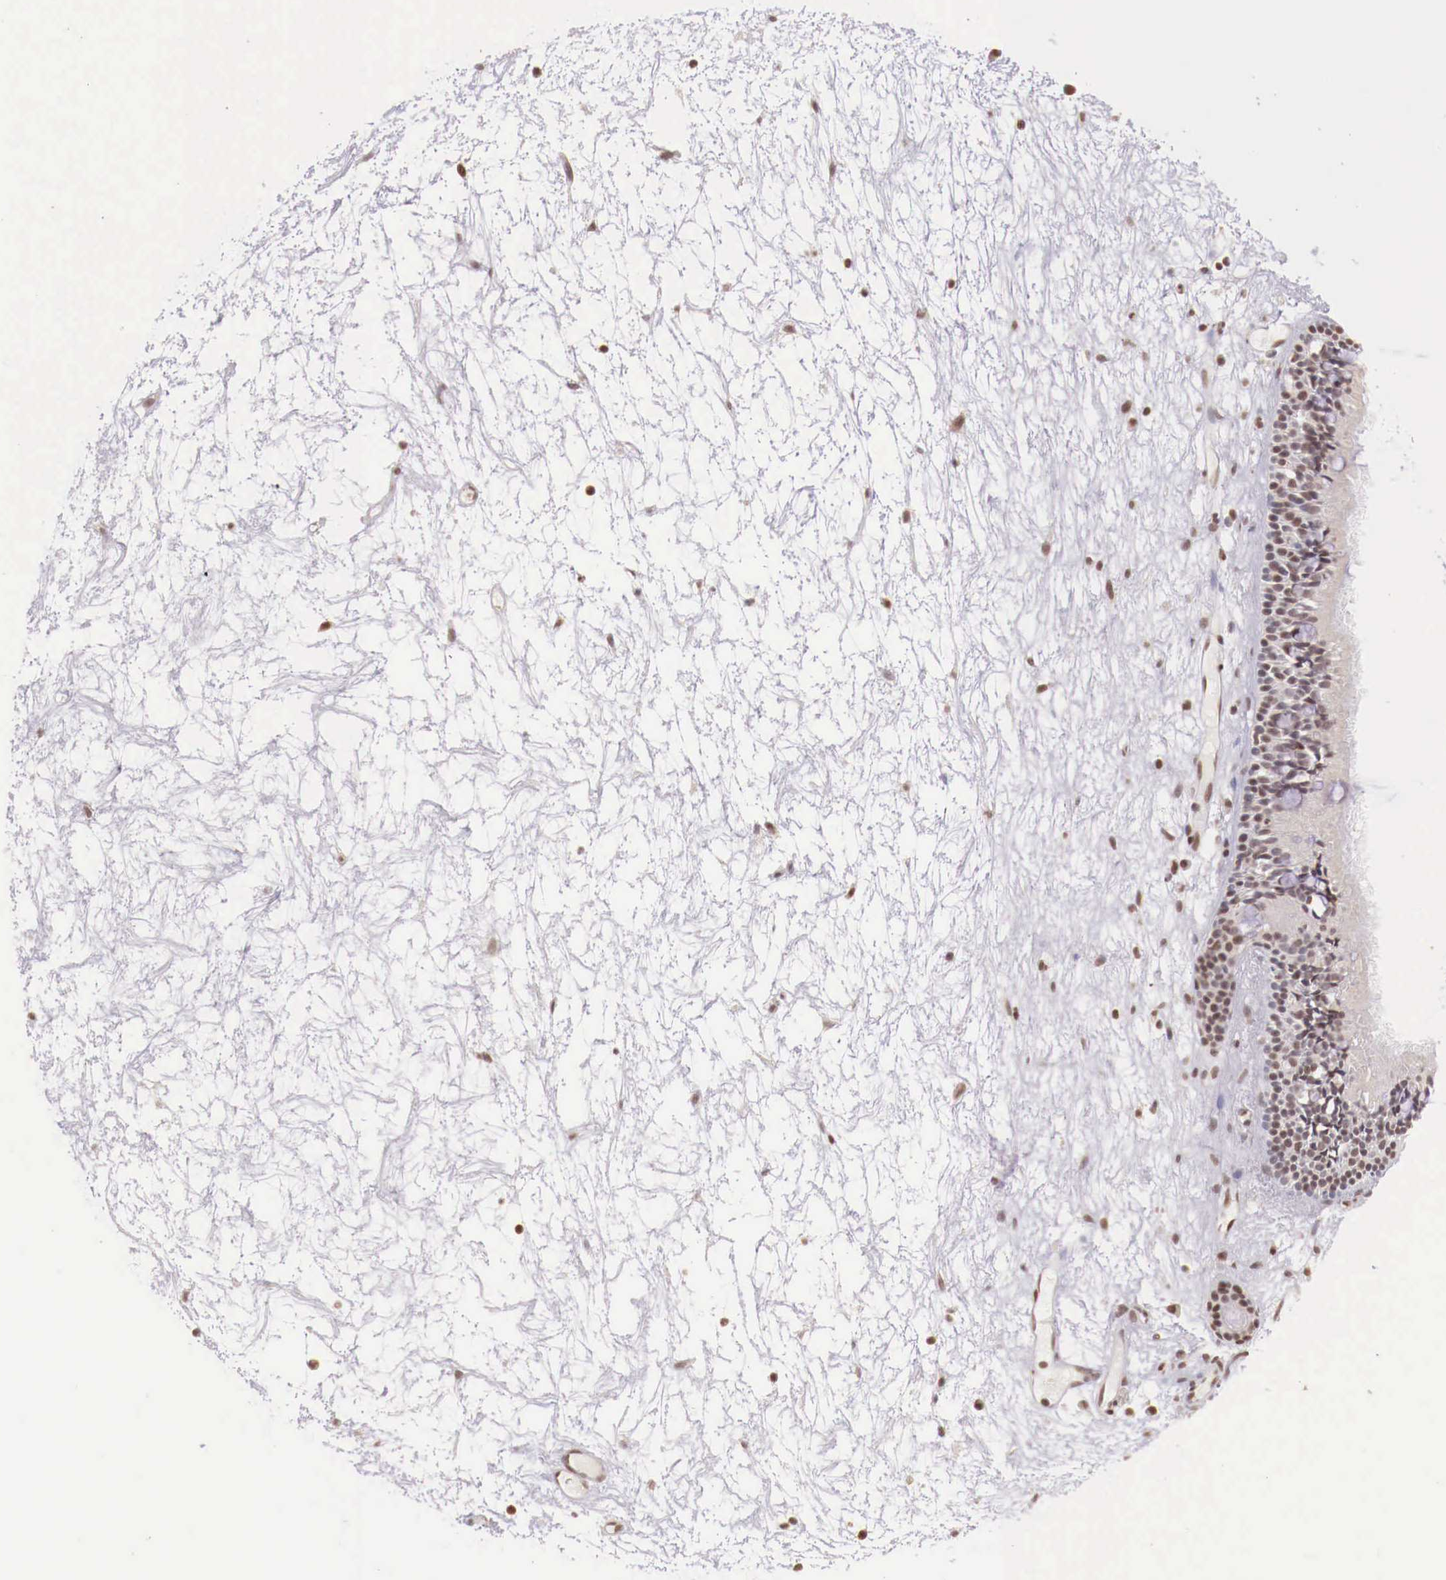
{"staining": {"intensity": "weak", "quantity": ">75%", "location": "nuclear"}, "tissue": "nasopharynx", "cell_type": "Respiratory epithelial cells", "image_type": "normal", "snomed": [{"axis": "morphology", "description": "Normal tissue, NOS"}, {"axis": "topography", "description": "Nasopharynx"}], "caption": "Nasopharynx stained for a protein shows weak nuclear positivity in respiratory epithelial cells.", "gene": "SP1", "patient": {"sex": "female", "age": 78}}